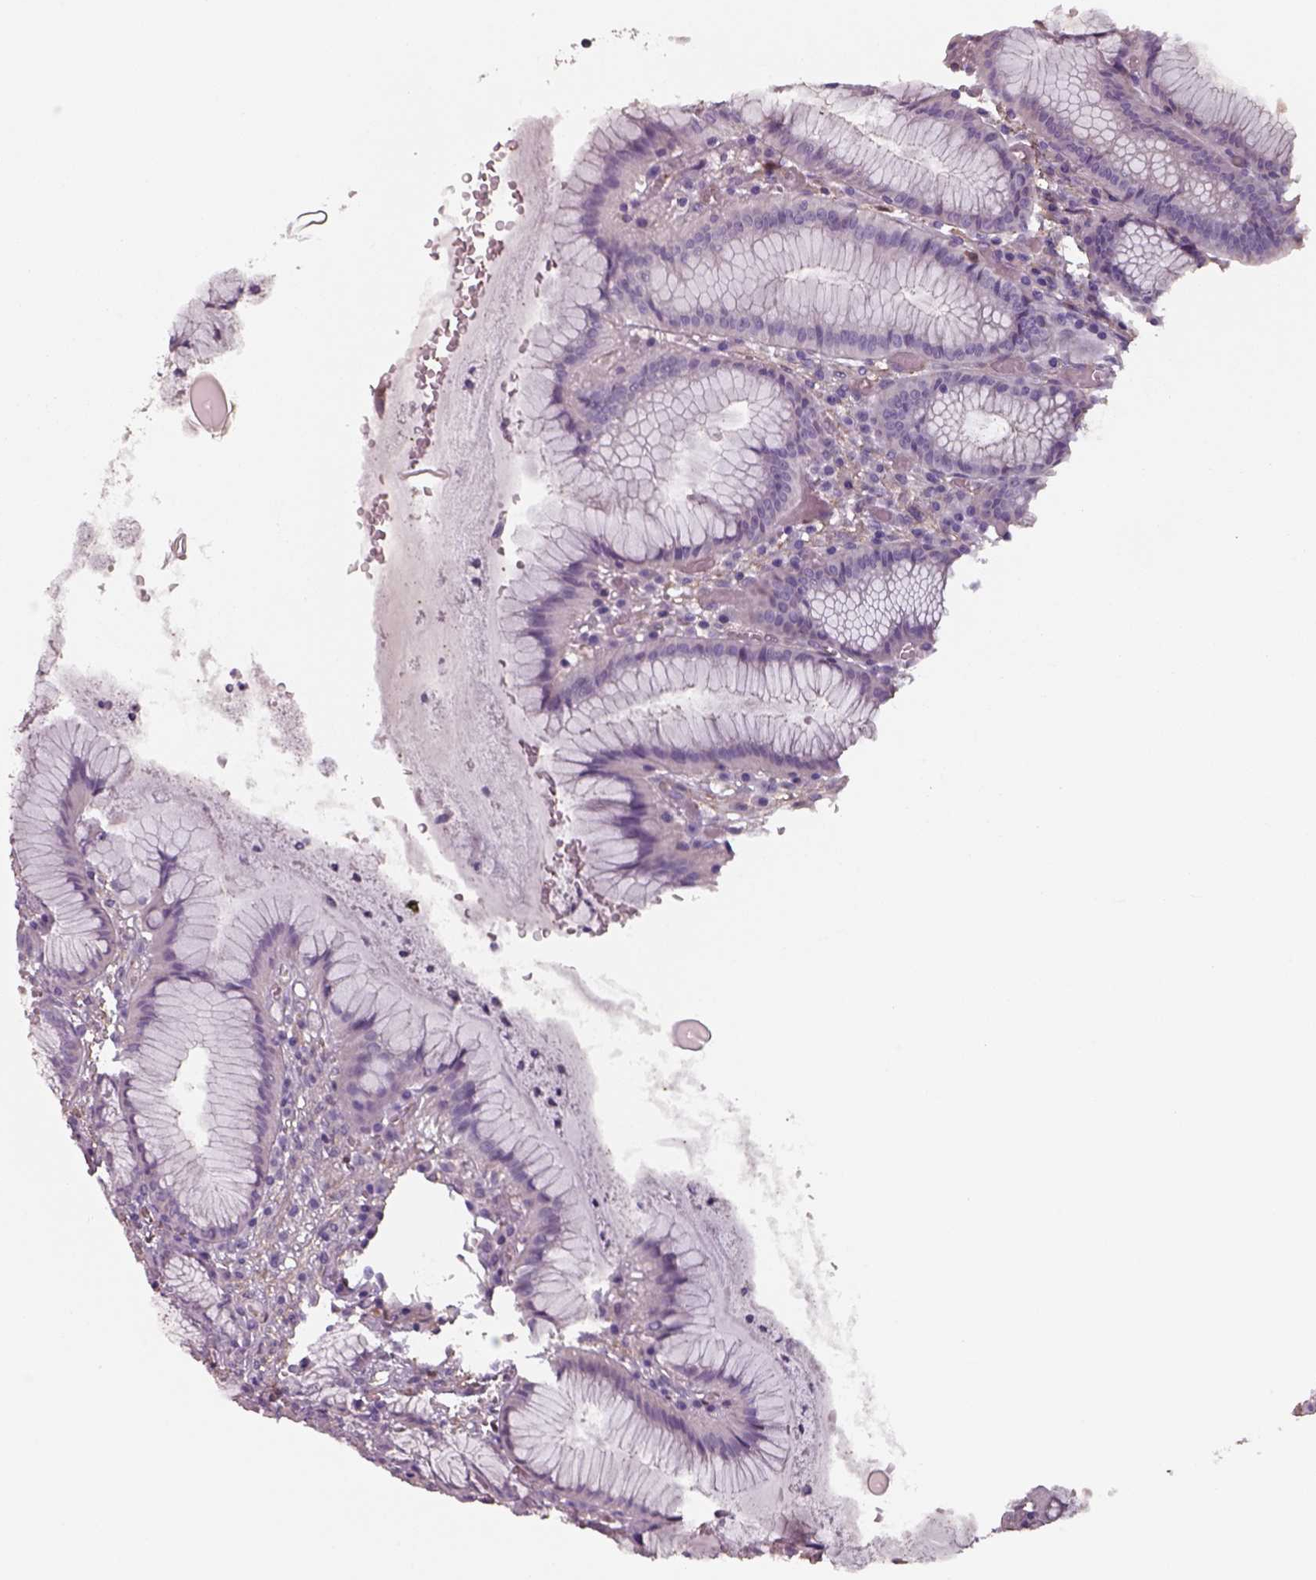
{"staining": {"intensity": "weak", "quantity": "<25%", "location": "cytoplasmic/membranous"}, "tissue": "stomach", "cell_type": "Glandular cells", "image_type": "normal", "snomed": [{"axis": "morphology", "description": "Normal tissue, NOS"}, {"axis": "topography", "description": "Stomach"}], "caption": "Stomach stained for a protein using immunohistochemistry shows no positivity glandular cells.", "gene": "ISYNA1", "patient": {"sex": "male", "age": 55}}